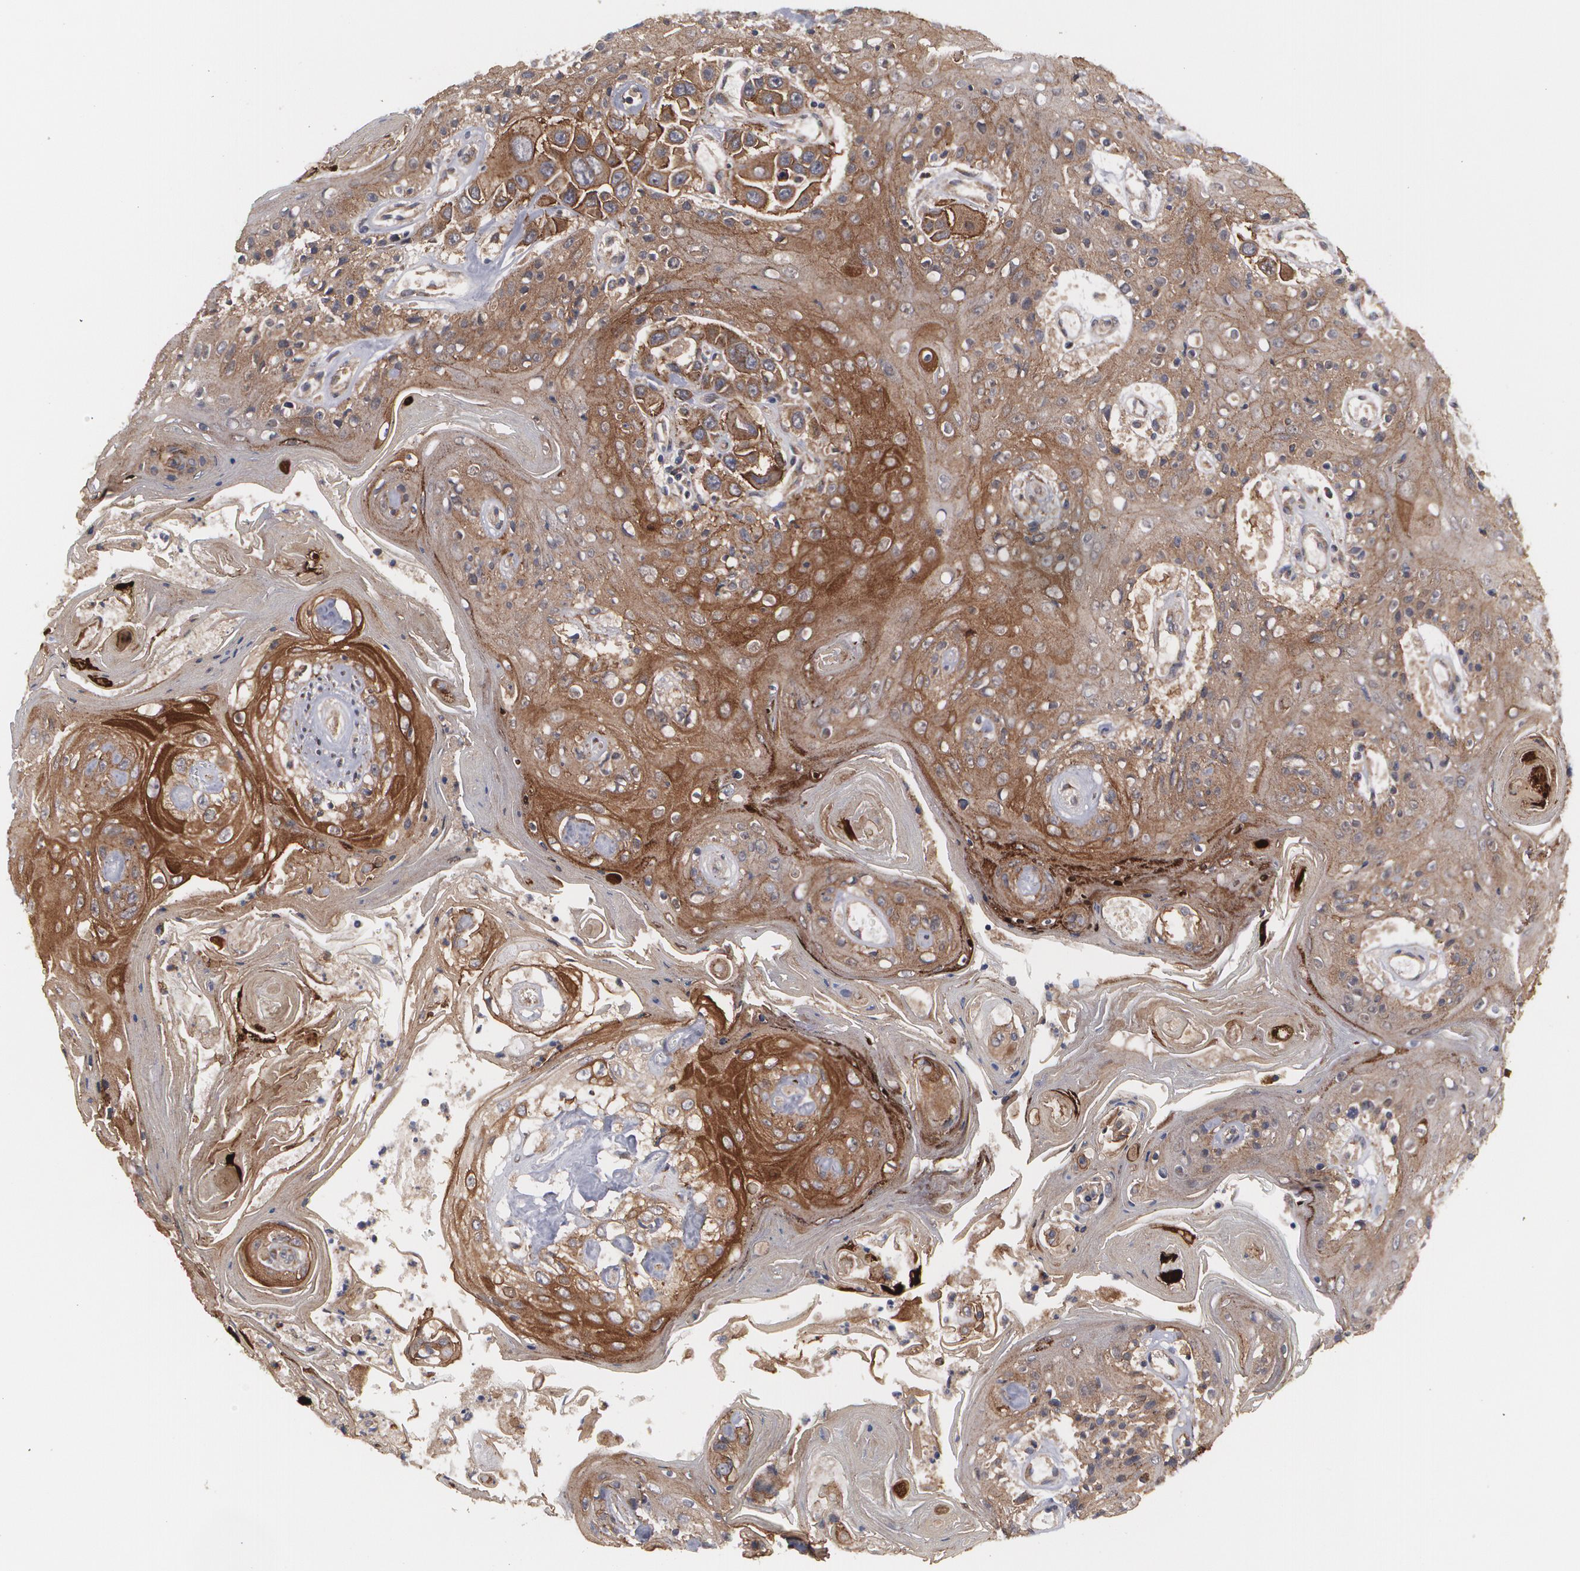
{"staining": {"intensity": "strong", "quantity": "<25%", "location": "cytoplasmic/membranous"}, "tissue": "head and neck cancer", "cell_type": "Tumor cells", "image_type": "cancer", "snomed": [{"axis": "morphology", "description": "Squamous cell carcinoma, NOS"}, {"axis": "topography", "description": "Oral tissue"}, {"axis": "topography", "description": "Head-Neck"}], "caption": "There is medium levels of strong cytoplasmic/membranous positivity in tumor cells of head and neck cancer (squamous cell carcinoma), as demonstrated by immunohistochemical staining (brown color).", "gene": "BMP6", "patient": {"sex": "female", "age": 76}}